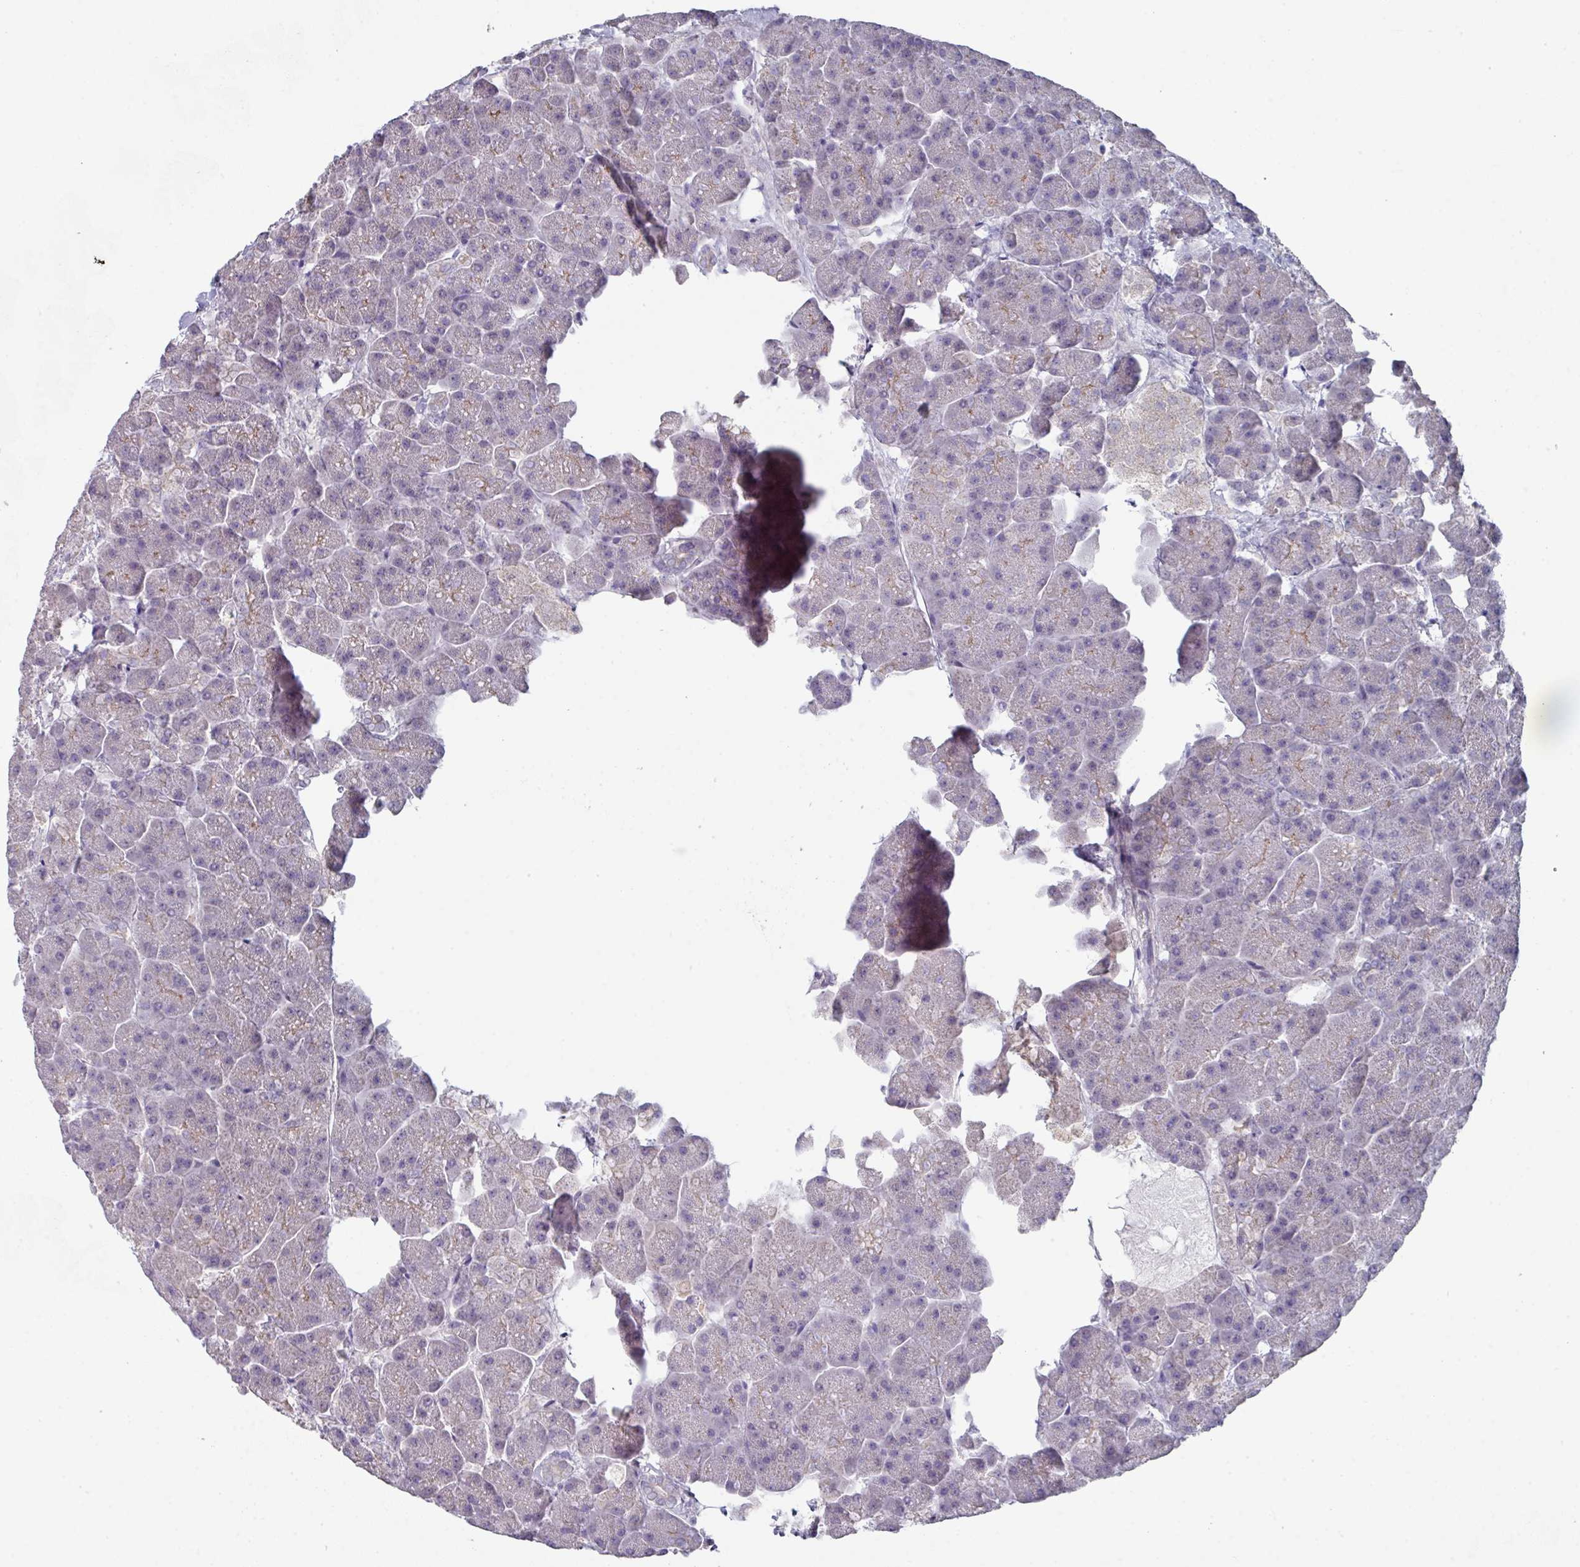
{"staining": {"intensity": "weak", "quantity": "<25%", "location": "cytoplasmic/membranous"}, "tissue": "pancreas", "cell_type": "Exocrine glandular cells", "image_type": "normal", "snomed": [{"axis": "morphology", "description": "Normal tissue, NOS"}, {"axis": "topography", "description": "Pancreas"}, {"axis": "topography", "description": "Peripheral nerve tissue"}], "caption": "Immunohistochemistry (IHC) image of benign human pancreas stained for a protein (brown), which displays no positivity in exocrine glandular cells.", "gene": "DCAF12L1", "patient": {"sex": "male", "age": 54}}